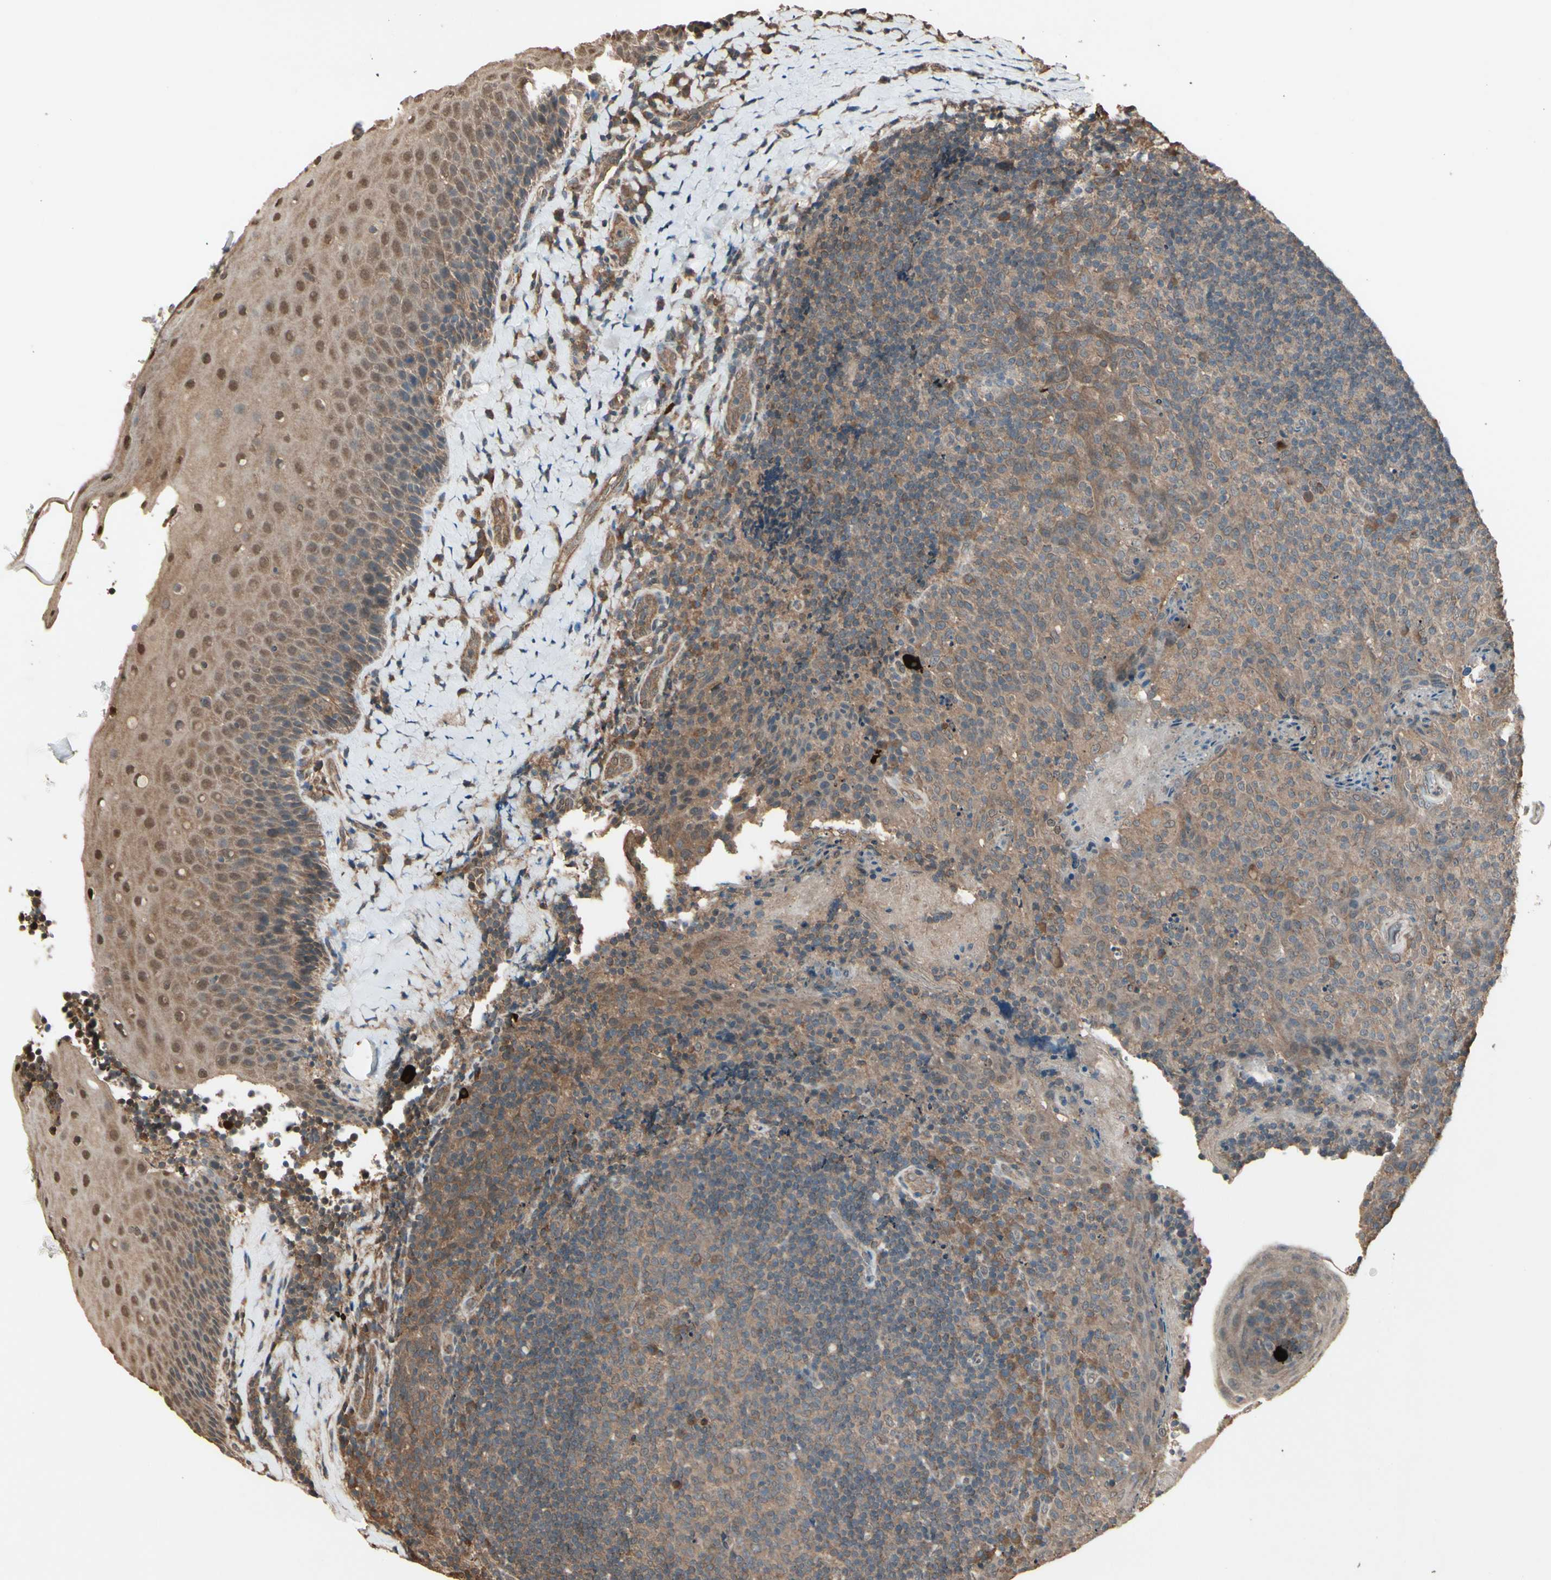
{"staining": {"intensity": "weak", "quantity": ">75%", "location": "cytoplasmic/membranous"}, "tissue": "tonsil", "cell_type": "Germinal center cells", "image_type": "normal", "snomed": [{"axis": "morphology", "description": "Normal tissue, NOS"}, {"axis": "topography", "description": "Tonsil"}], "caption": "A high-resolution histopathology image shows IHC staining of benign tonsil, which demonstrates weak cytoplasmic/membranous positivity in approximately >75% of germinal center cells. (DAB IHC with brightfield microscopy, high magnification).", "gene": "PNPLA7", "patient": {"sex": "male", "age": 17}}